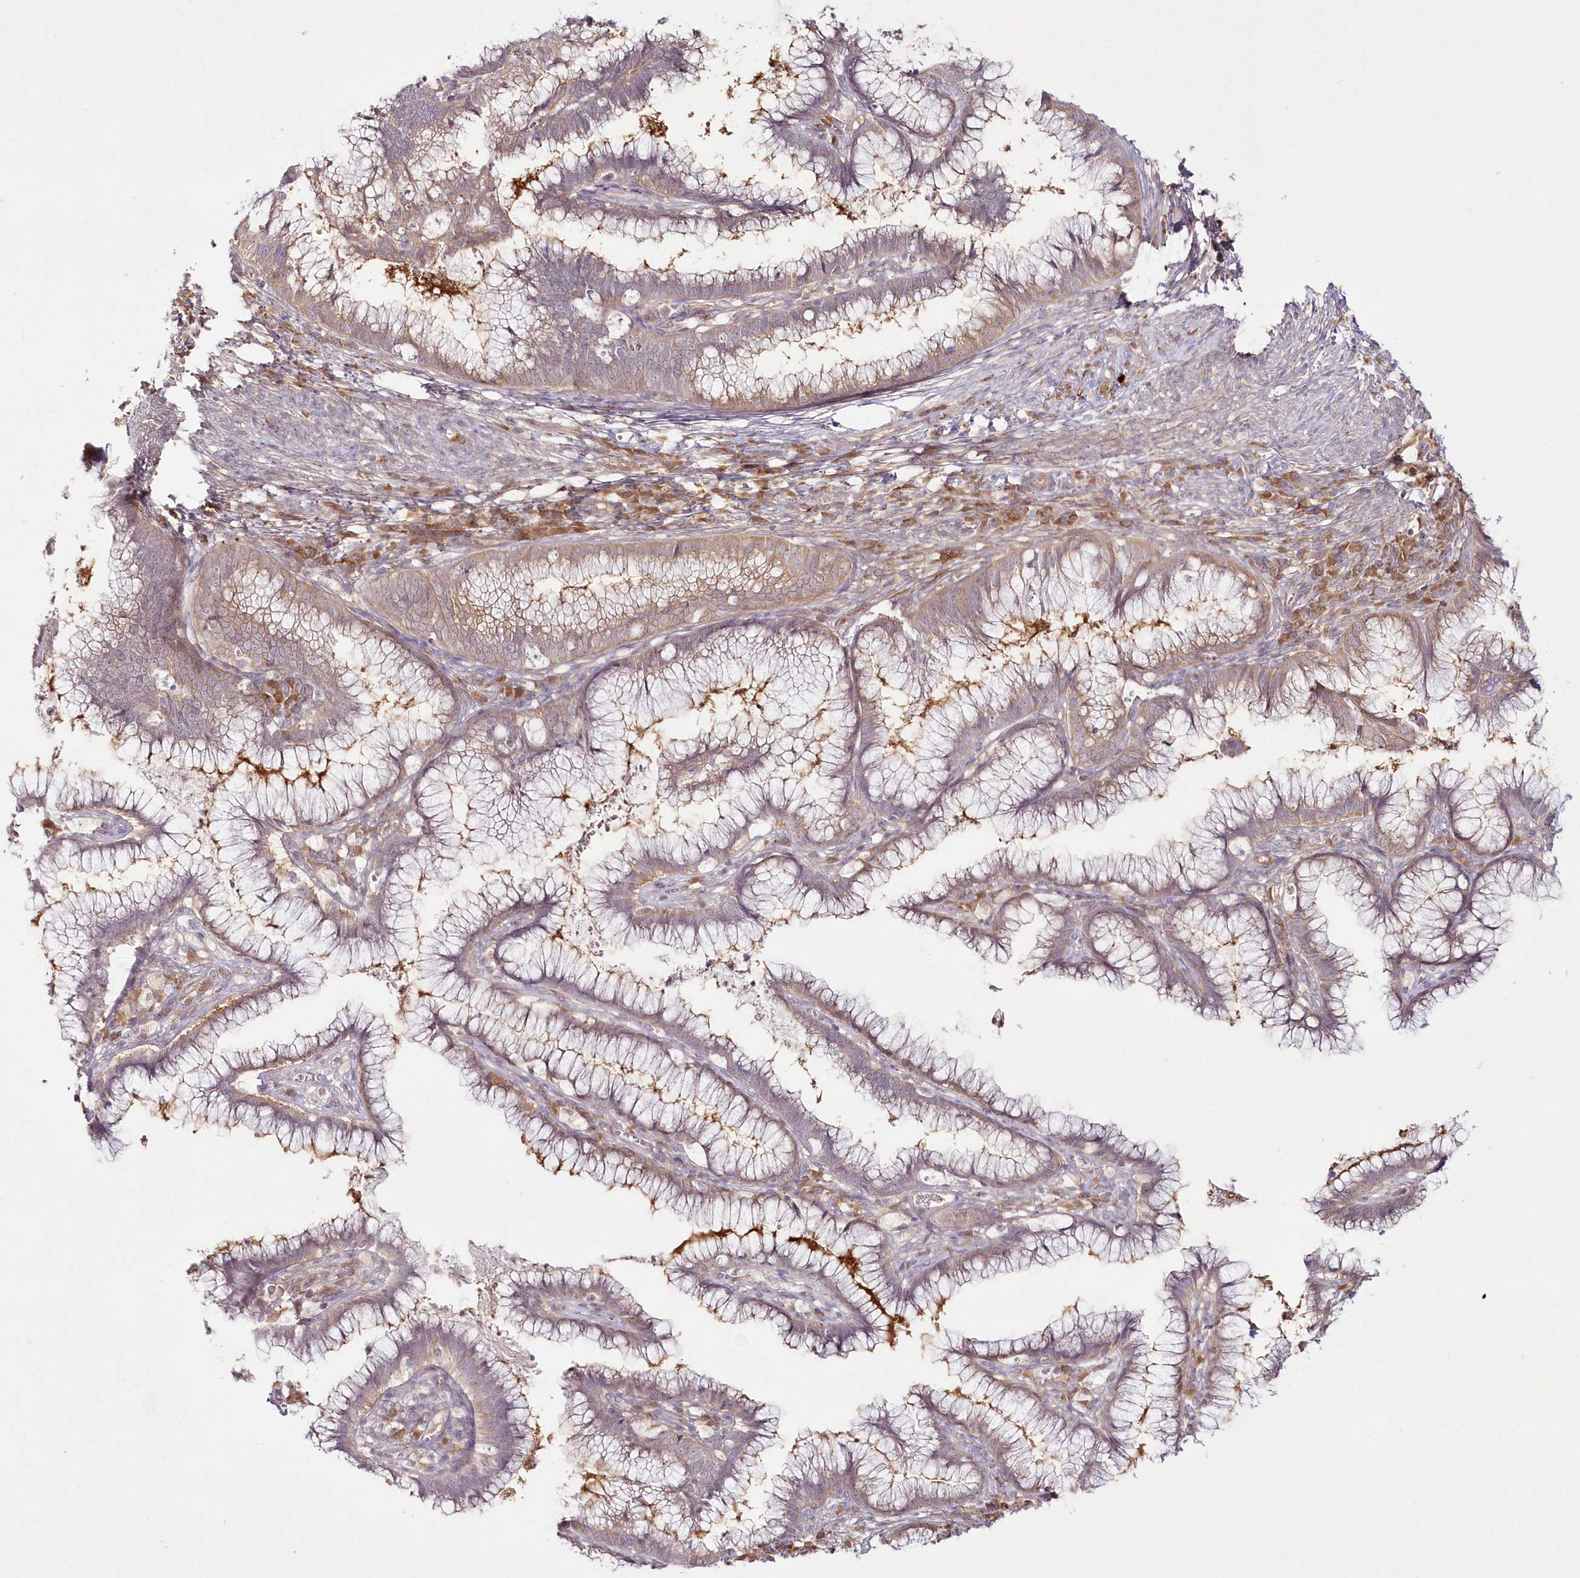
{"staining": {"intensity": "weak", "quantity": ">75%", "location": "cytoplasmic/membranous"}, "tissue": "cervical cancer", "cell_type": "Tumor cells", "image_type": "cancer", "snomed": [{"axis": "morphology", "description": "Adenocarcinoma, NOS"}, {"axis": "topography", "description": "Cervix"}], "caption": "The immunohistochemical stain highlights weak cytoplasmic/membranous staining in tumor cells of cervical cancer (adenocarcinoma) tissue. Using DAB (brown) and hematoxylin (blue) stains, captured at high magnification using brightfield microscopy.", "gene": "IPMK", "patient": {"sex": "female", "age": 36}}